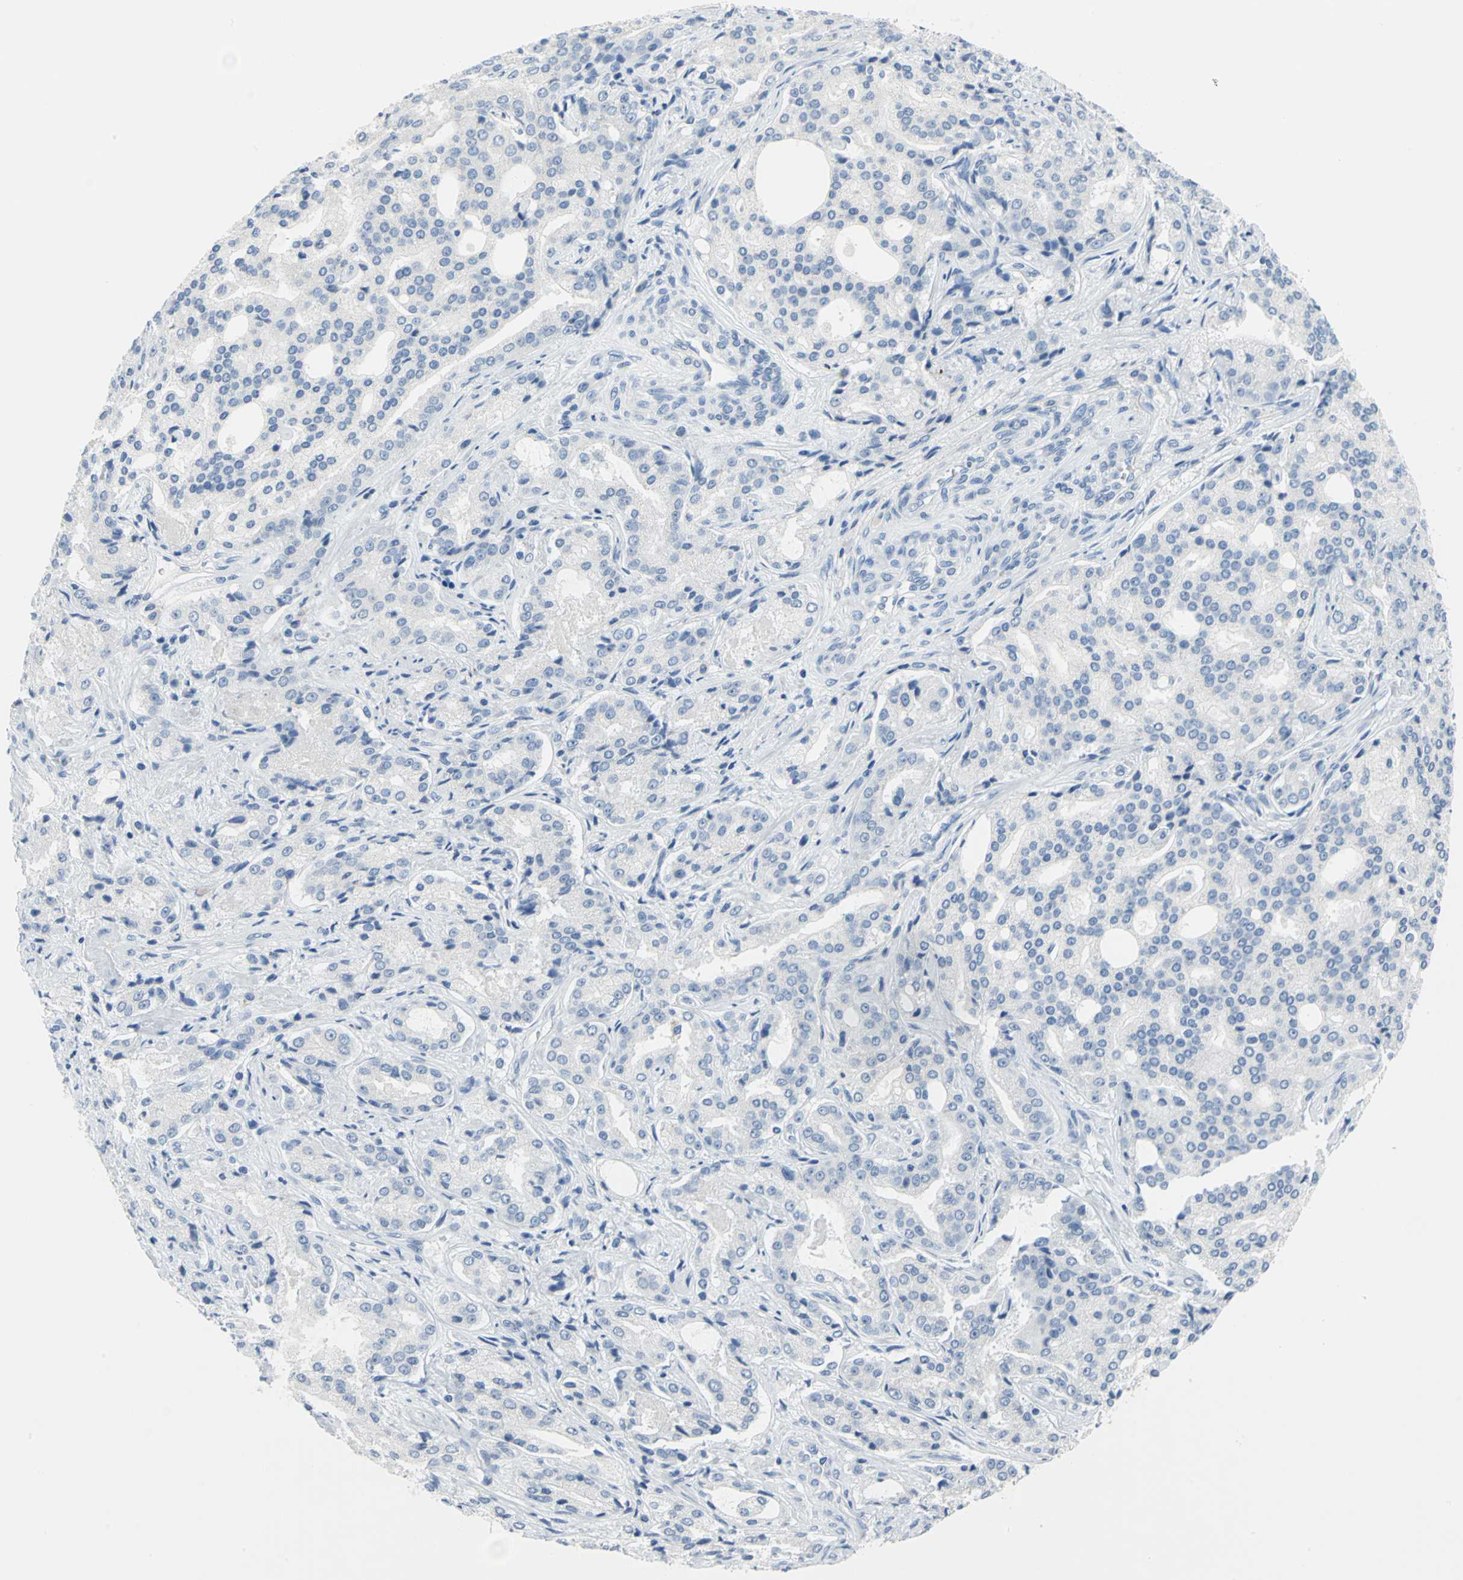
{"staining": {"intensity": "negative", "quantity": "none", "location": "none"}, "tissue": "prostate cancer", "cell_type": "Tumor cells", "image_type": "cancer", "snomed": [{"axis": "morphology", "description": "Adenocarcinoma, High grade"}, {"axis": "topography", "description": "Prostate"}], "caption": "This is a image of IHC staining of prostate high-grade adenocarcinoma, which shows no positivity in tumor cells. (DAB immunohistochemistry (IHC) with hematoxylin counter stain).", "gene": "PKLR", "patient": {"sex": "male", "age": 72}}